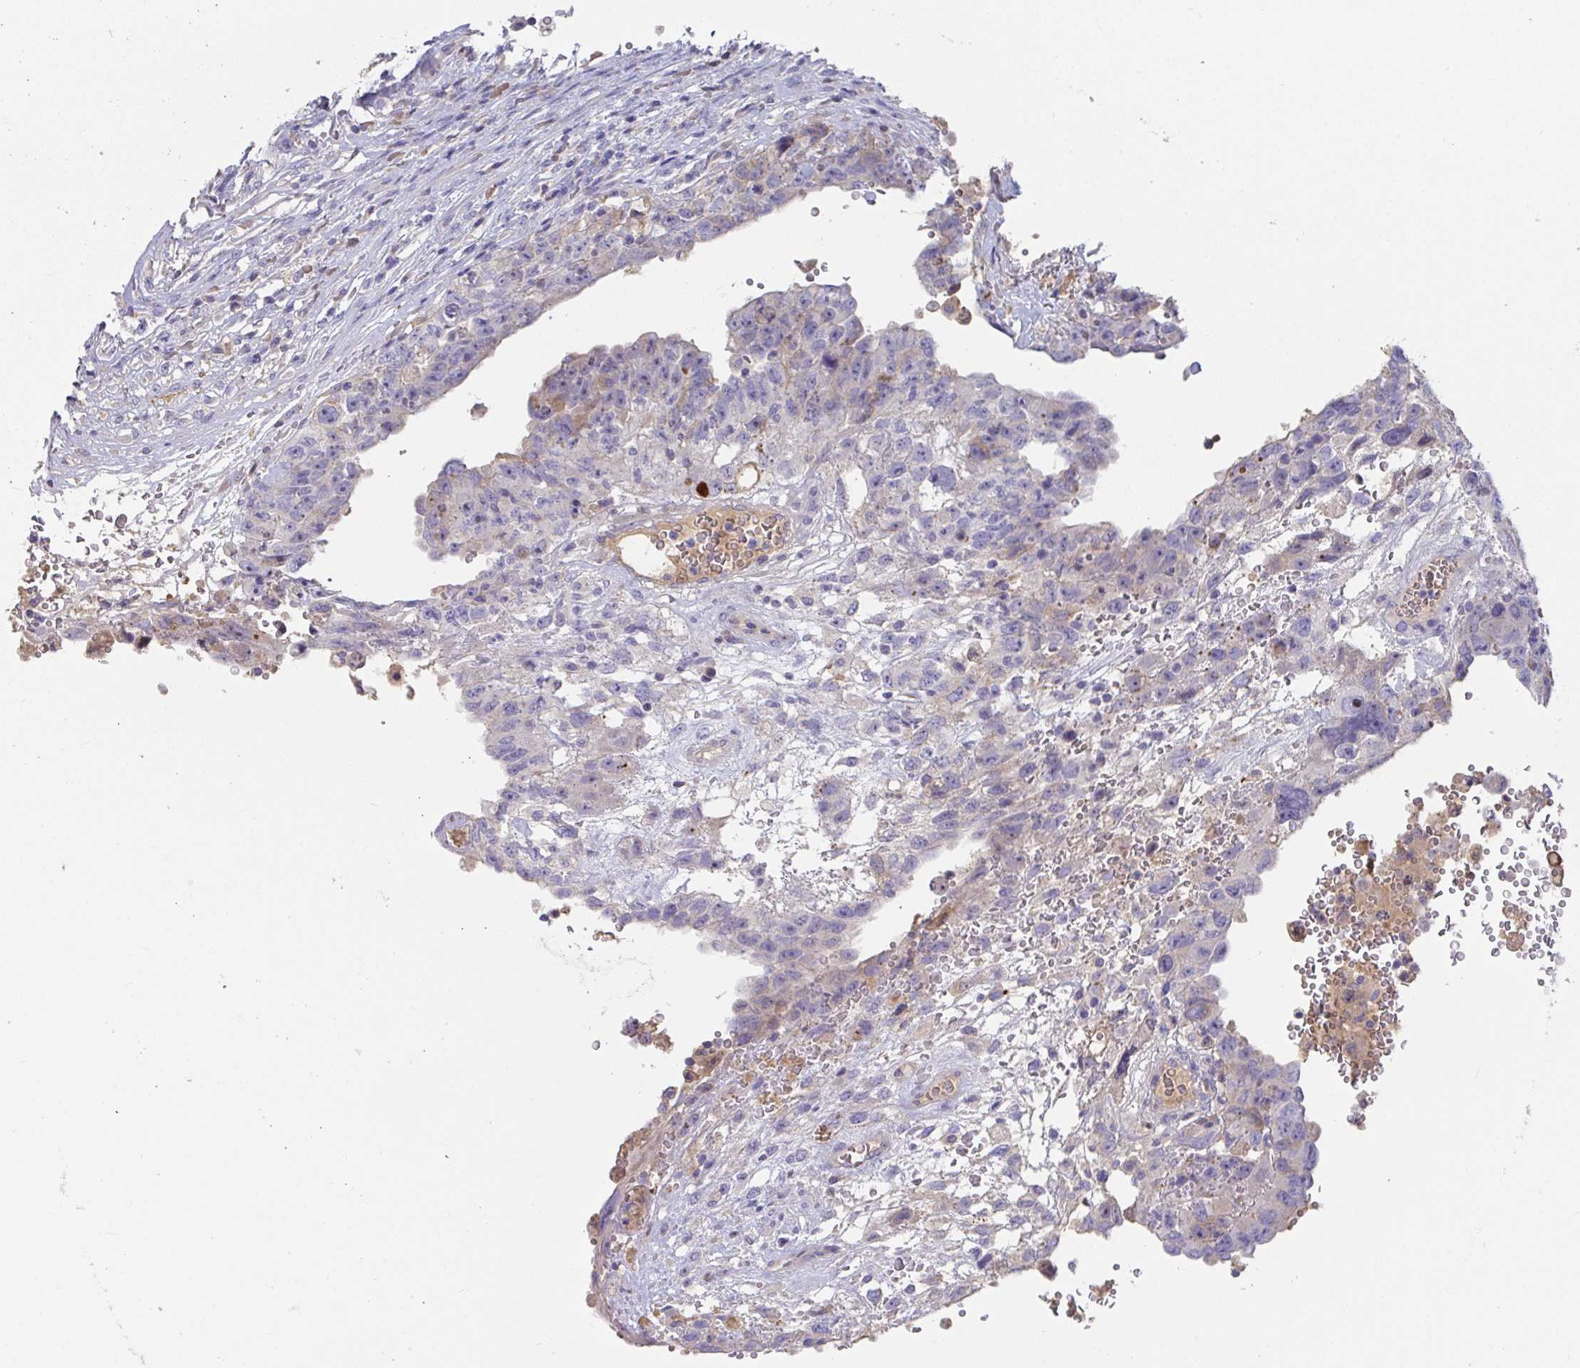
{"staining": {"intensity": "weak", "quantity": "<25%", "location": "cytoplasmic/membranous"}, "tissue": "testis cancer", "cell_type": "Tumor cells", "image_type": "cancer", "snomed": [{"axis": "morphology", "description": "Carcinoma, Embryonal, NOS"}, {"axis": "topography", "description": "Testis"}], "caption": "Tumor cells show no significant positivity in testis cancer.", "gene": "ANO5", "patient": {"sex": "male", "age": 26}}